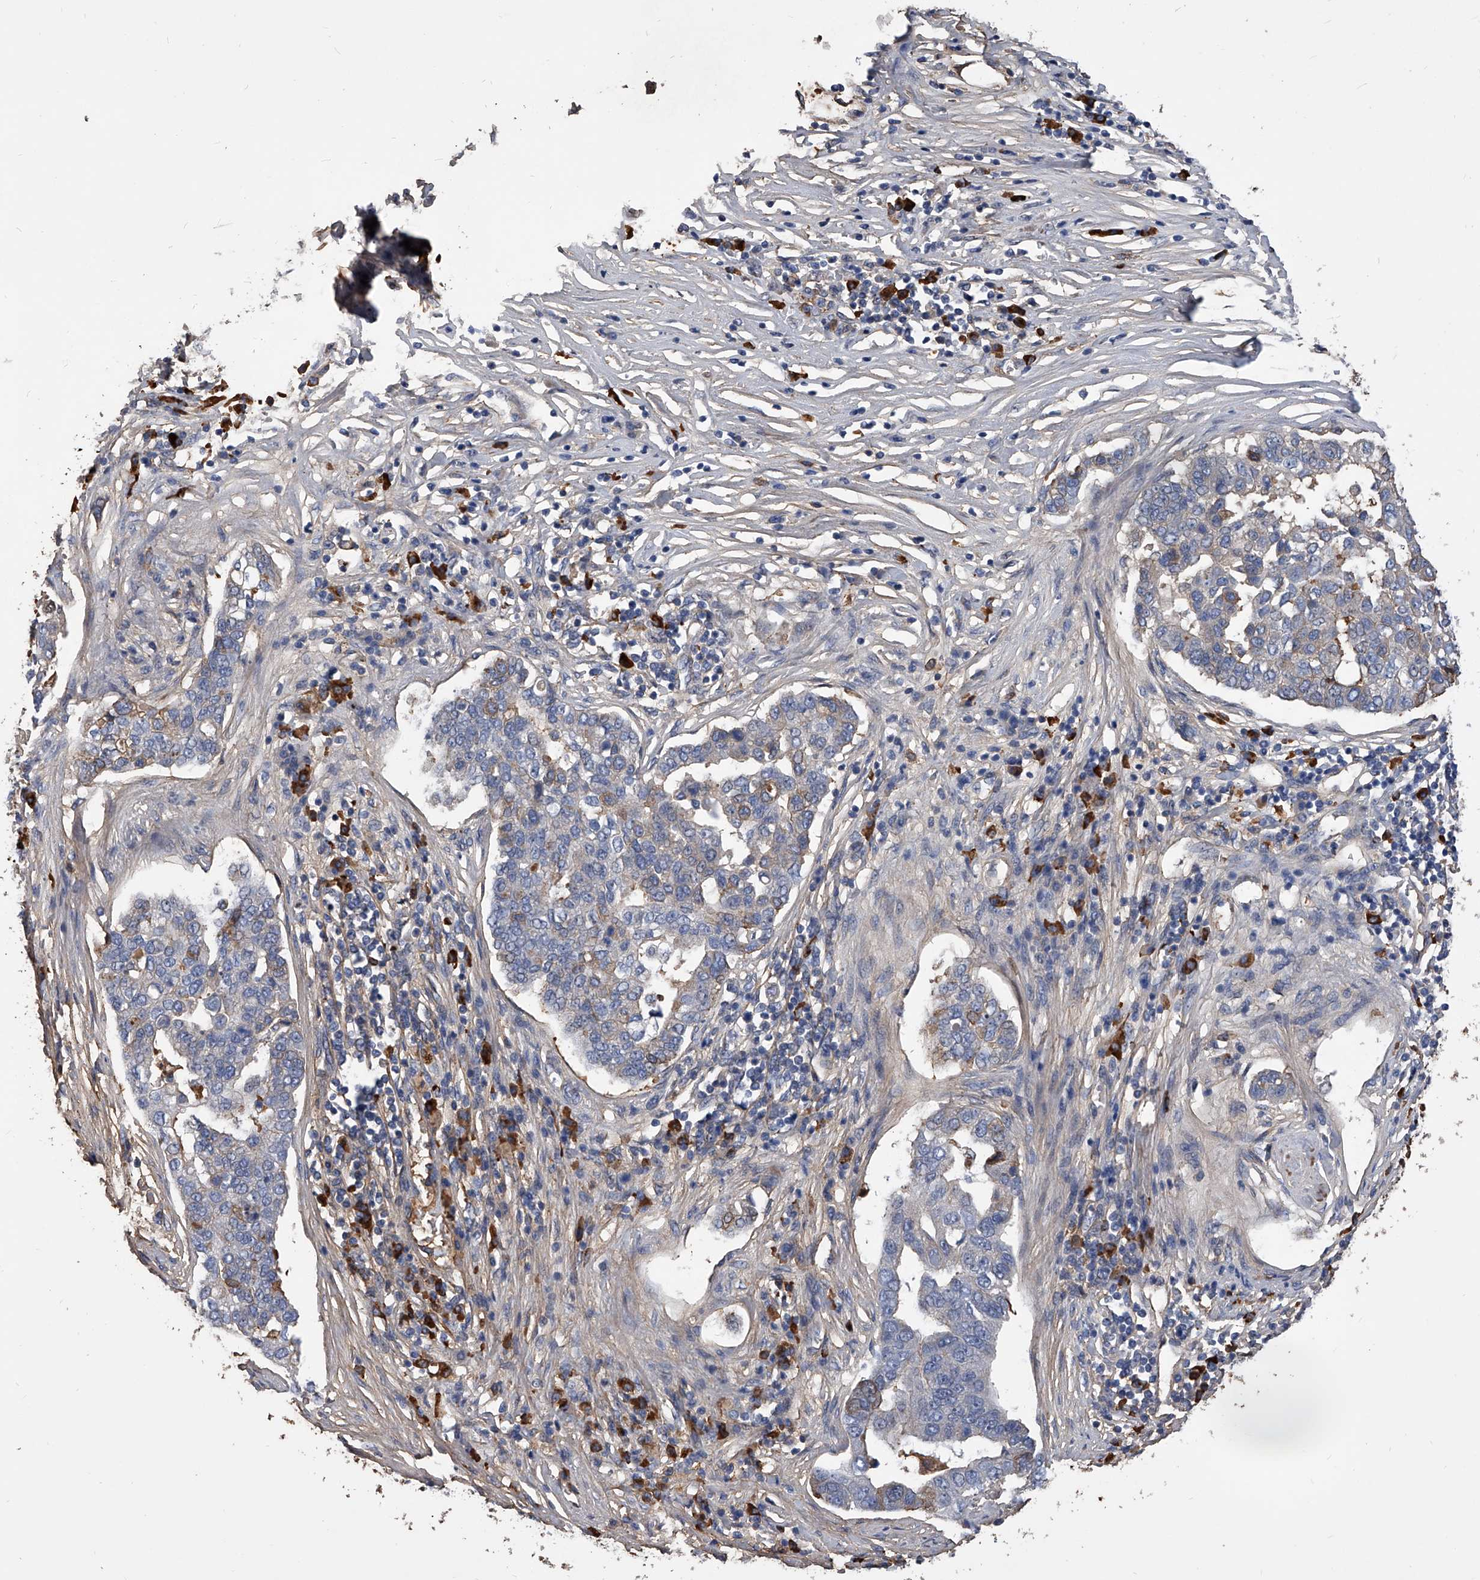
{"staining": {"intensity": "weak", "quantity": "<25%", "location": "cytoplasmic/membranous"}, "tissue": "pancreatic cancer", "cell_type": "Tumor cells", "image_type": "cancer", "snomed": [{"axis": "morphology", "description": "Adenocarcinoma, NOS"}, {"axis": "topography", "description": "Pancreas"}], "caption": "Tumor cells are negative for protein expression in human pancreatic cancer (adenocarcinoma). (DAB (3,3'-diaminobenzidine) immunohistochemistry, high magnification).", "gene": "ZNF25", "patient": {"sex": "female", "age": 61}}